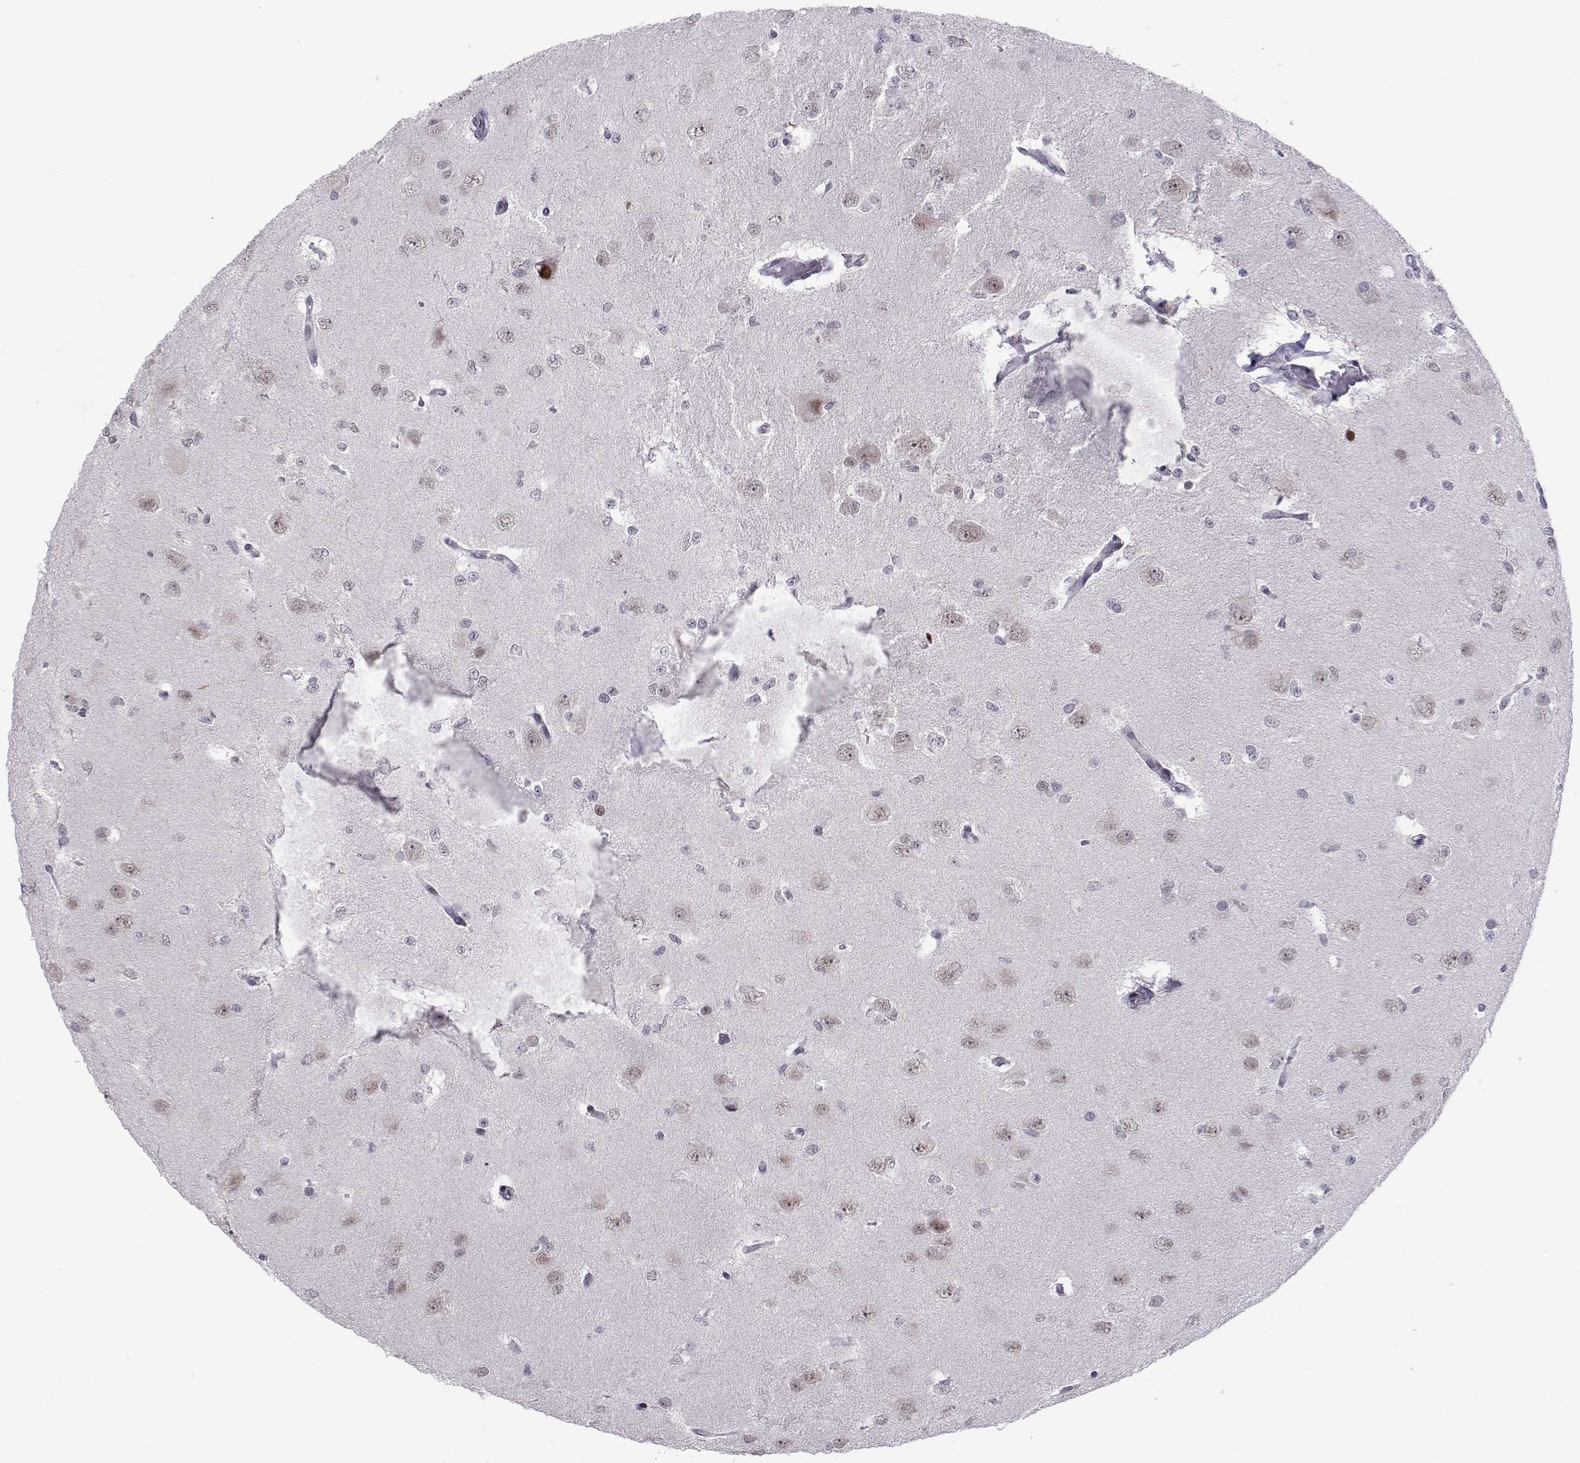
{"staining": {"intensity": "negative", "quantity": "none", "location": "none"}, "tissue": "glioma", "cell_type": "Tumor cells", "image_type": "cancer", "snomed": [{"axis": "morphology", "description": "Glioma, malignant, Low grade"}, {"axis": "topography", "description": "Brain"}], "caption": "Protein analysis of glioma shows no significant expression in tumor cells.", "gene": "SIX6", "patient": {"sex": "male", "age": 27}}